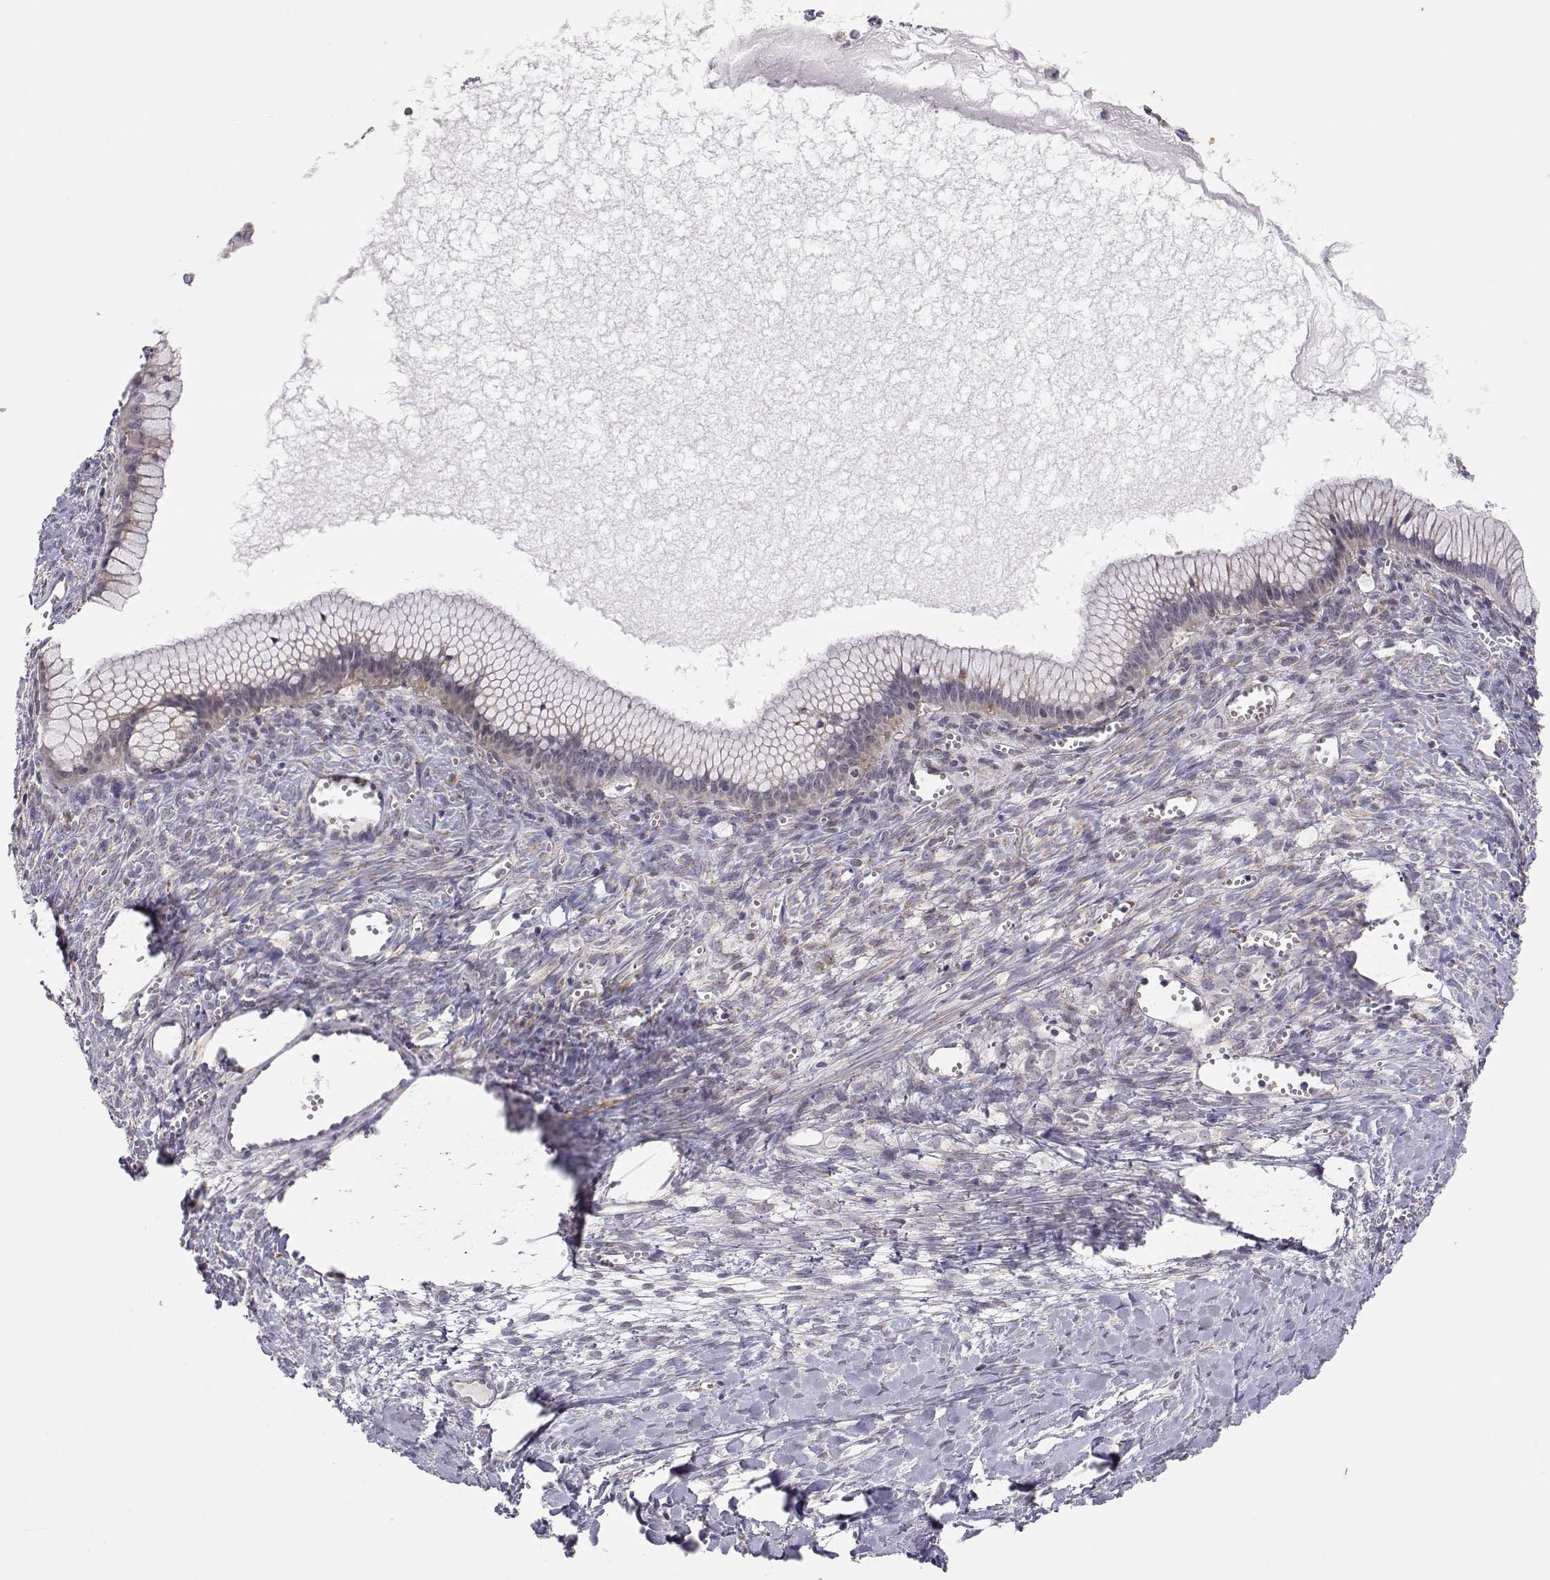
{"staining": {"intensity": "weak", "quantity": ">75%", "location": "cytoplasmic/membranous"}, "tissue": "ovarian cancer", "cell_type": "Tumor cells", "image_type": "cancer", "snomed": [{"axis": "morphology", "description": "Cystadenocarcinoma, mucinous, NOS"}, {"axis": "topography", "description": "Ovary"}], "caption": "Ovarian mucinous cystadenocarcinoma stained with DAB (3,3'-diaminobenzidine) IHC shows low levels of weak cytoplasmic/membranous expression in approximately >75% of tumor cells. (brown staining indicates protein expression, while blue staining denotes nuclei).", "gene": "EXOG", "patient": {"sex": "female", "age": 41}}